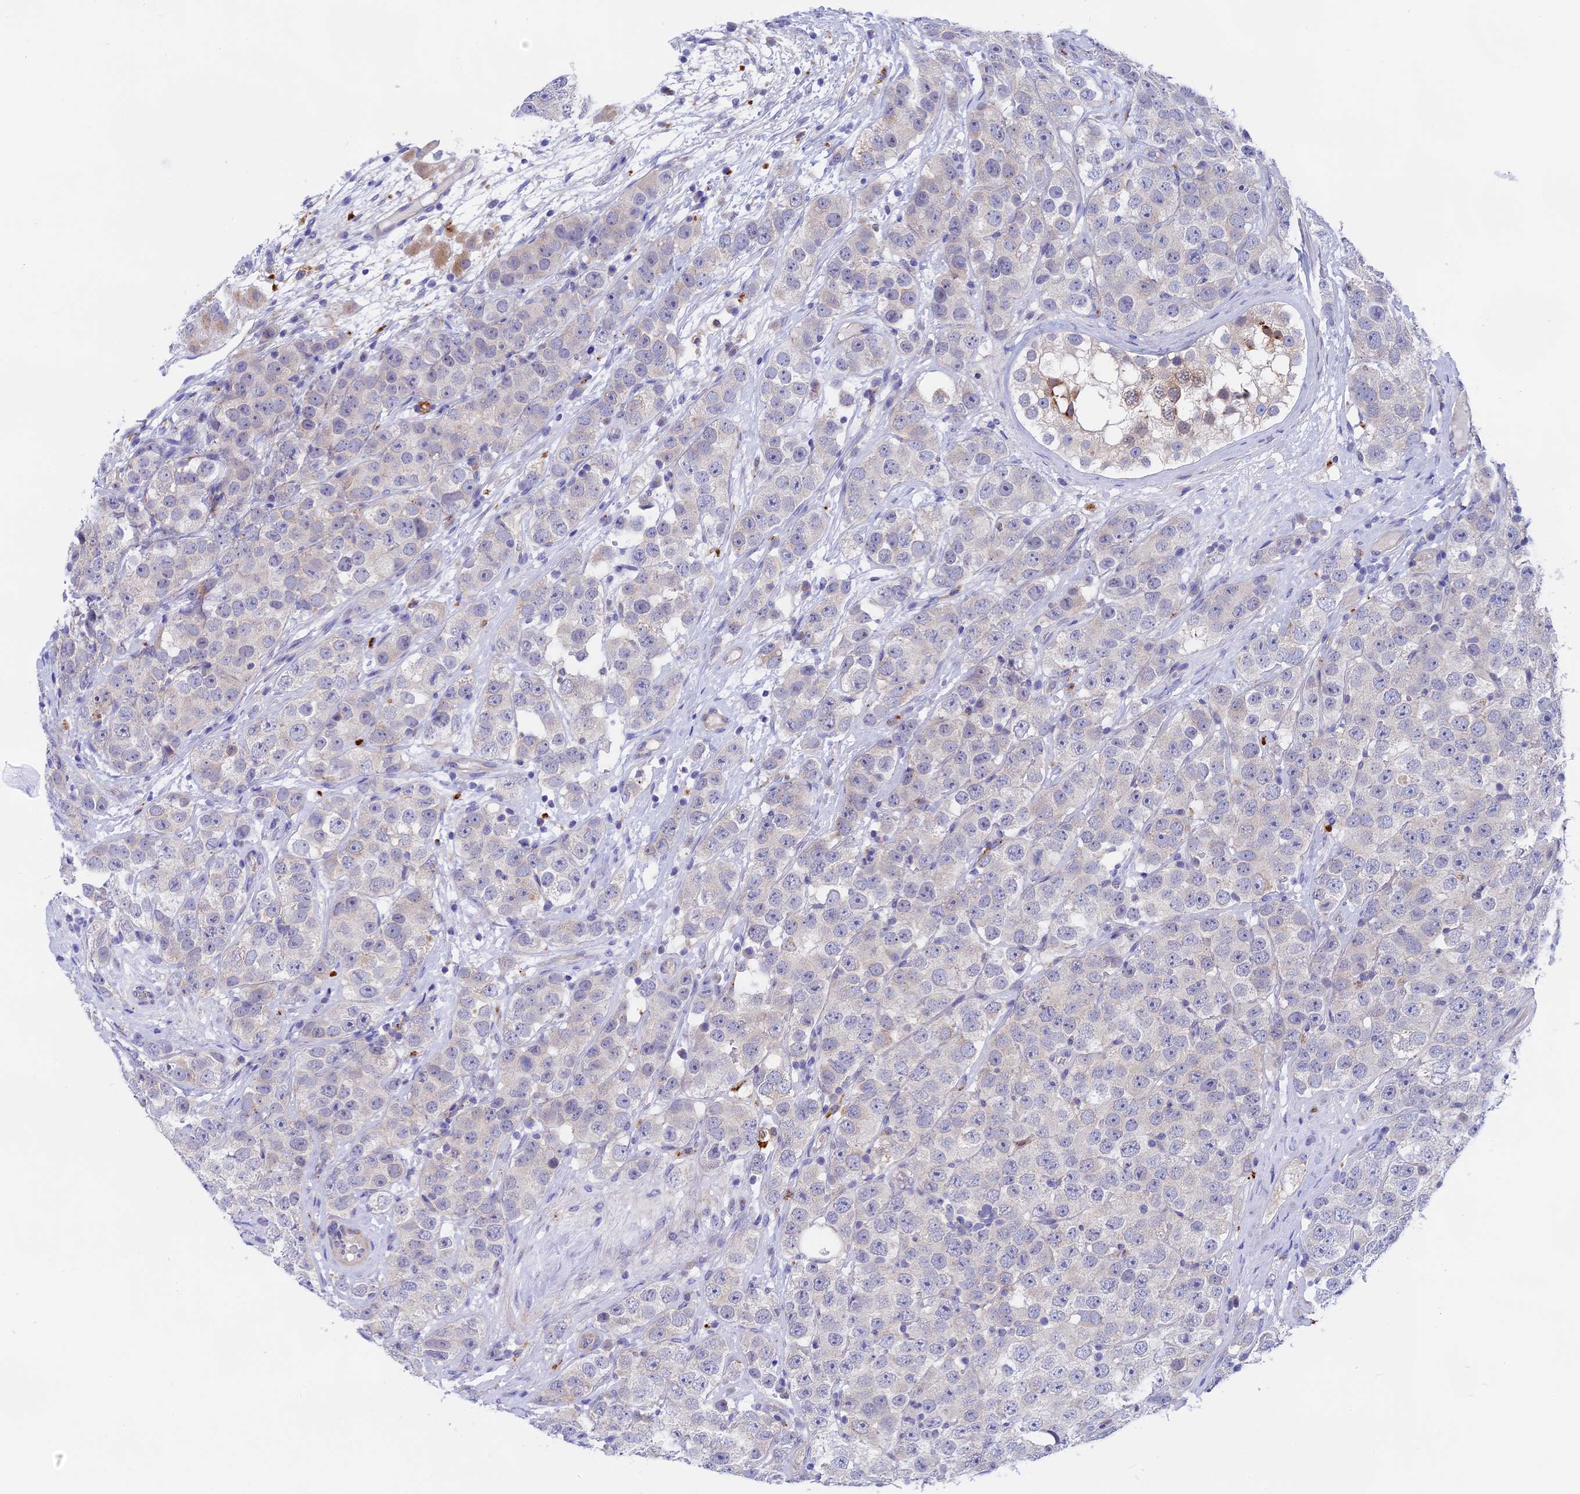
{"staining": {"intensity": "negative", "quantity": "none", "location": "none"}, "tissue": "testis cancer", "cell_type": "Tumor cells", "image_type": "cancer", "snomed": [{"axis": "morphology", "description": "Seminoma, NOS"}, {"axis": "topography", "description": "Testis"}], "caption": "DAB immunohistochemical staining of seminoma (testis) demonstrates no significant staining in tumor cells.", "gene": "GLB1L", "patient": {"sex": "male", "age": 28}}